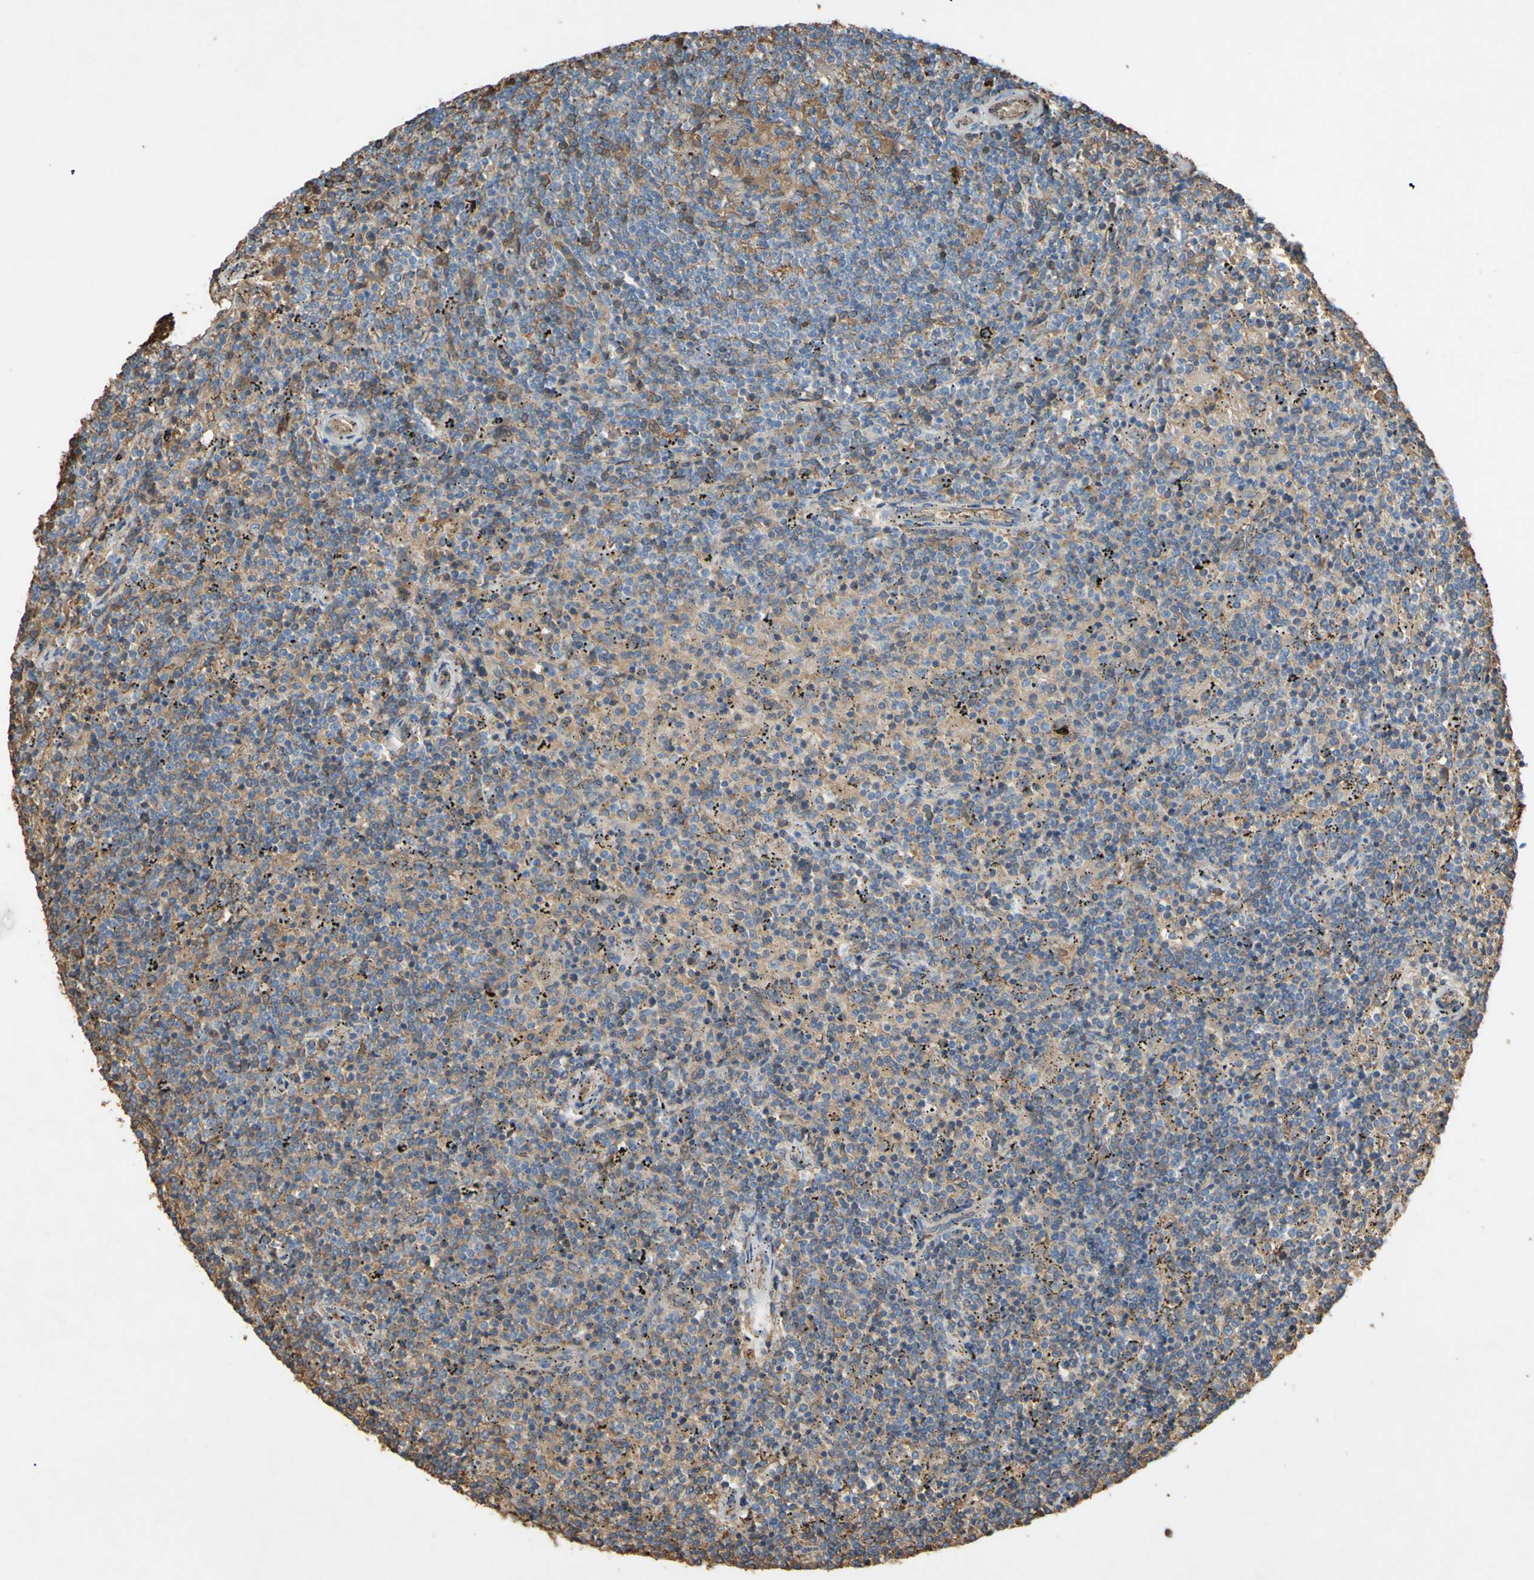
{"staining": {"intensity": "weak", "quantity": "25%-75%", "location": "cytoplasmic/membranous"}, "tissue": "lymphoma", "cell_type": "Tumor cells", "image_type": "cancer", "snomed": [{"axis": "morphology", "description": "Malignant lymphoma, non-Hodgkin's type, Low grade"}, {"axis": "topography", "description": "Spleen"}], "caption": "There is low levels of weak cytoplasmic/membranous expression in tumor cells of malignant lymphoma, non-Hodgkin's type (low-grade), as demonstrated by immunohistochemical staining (brown color).", "gene": "PTGDS", "patient": {"sex": "female", "age": 50}}